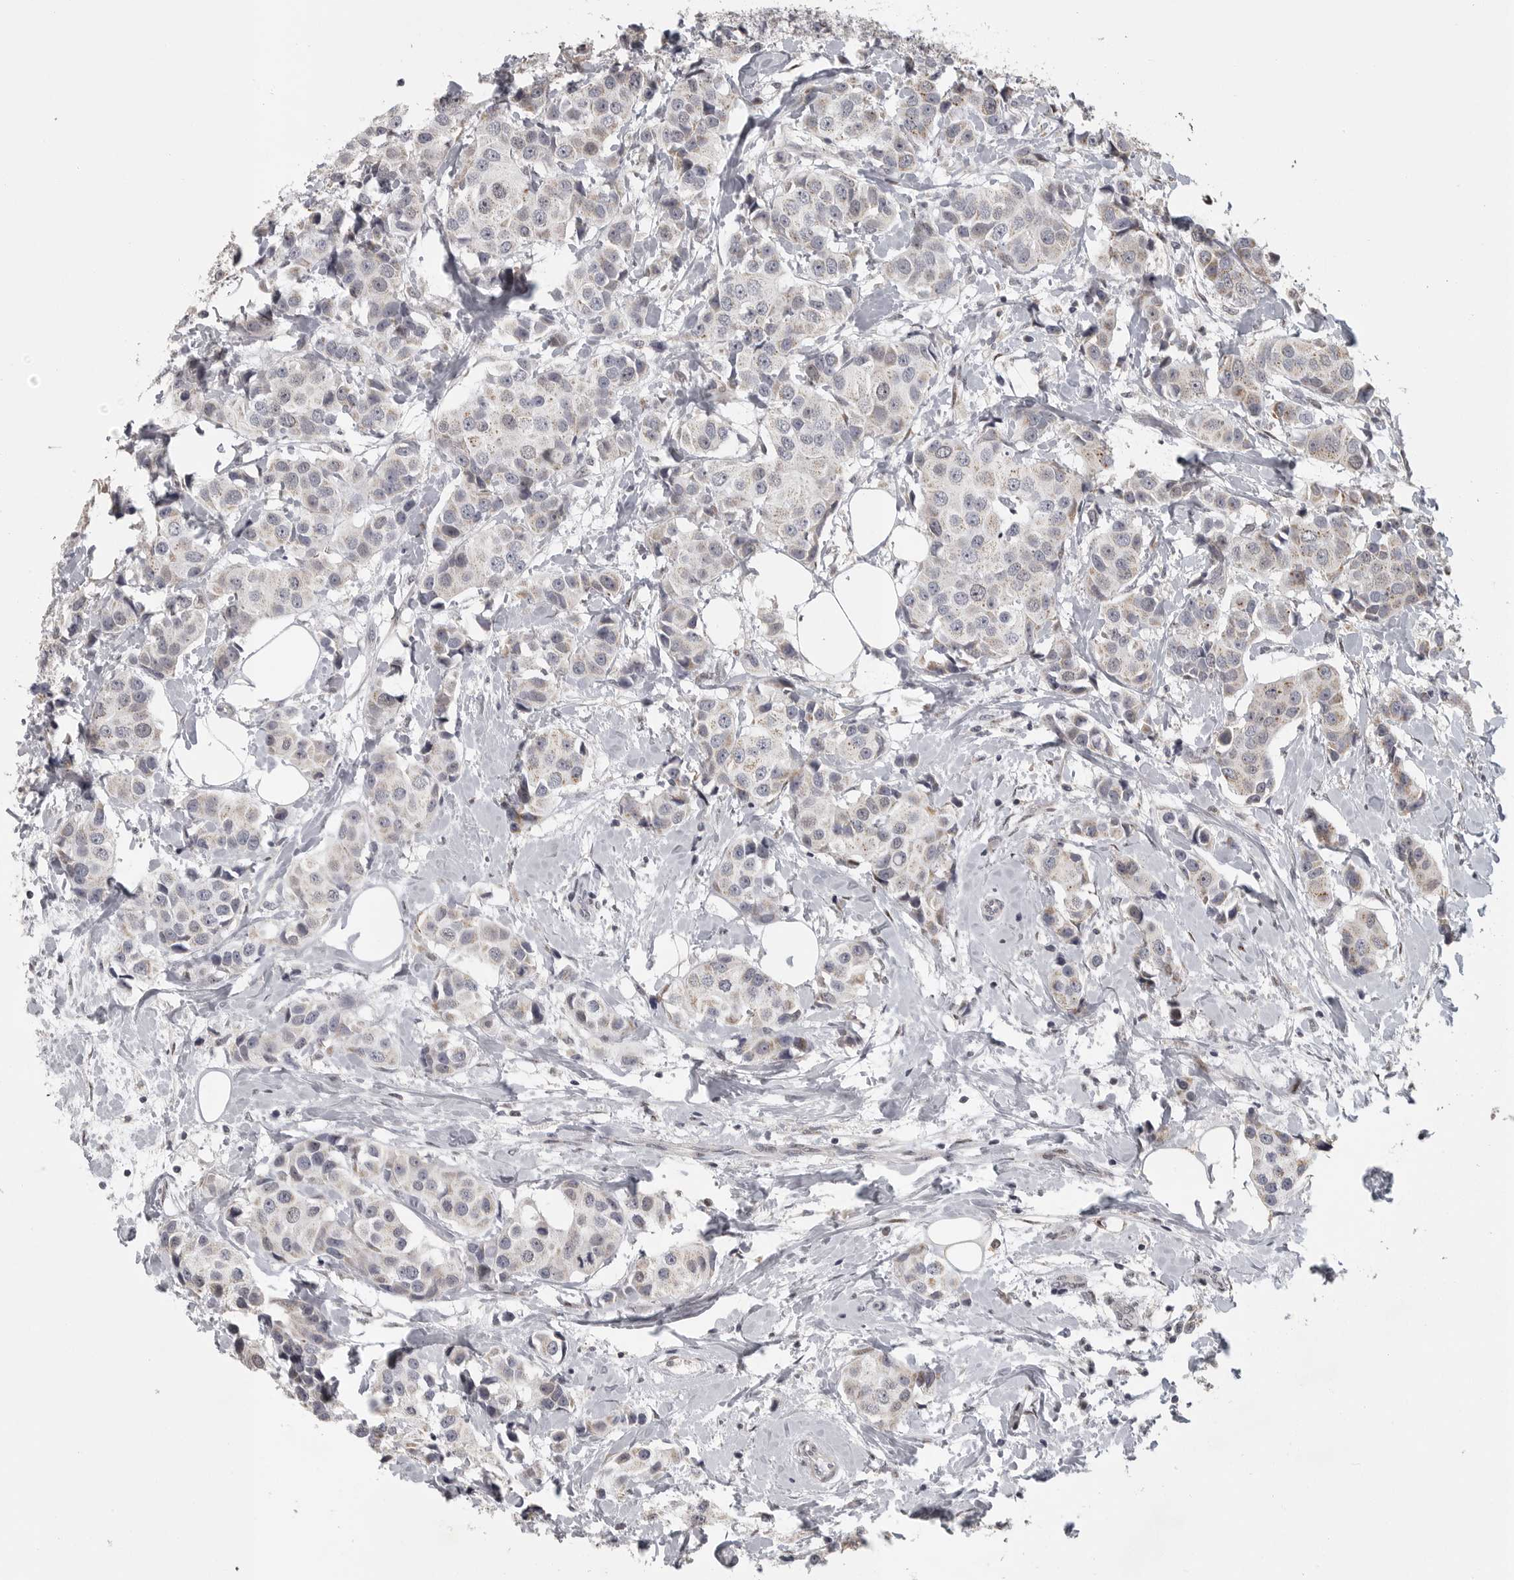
{"staining": {"intensity": "negative", "quantity": "none", "location": "none"}, "tissue": "breast cancer", "cell_type": "Tumor cells", "image_type": "cancer", "snomed": [{"axis": "morphology", "description": "Normal tissue, NOS"}, {"axis": "morphology", "description": "Duct carcinoma"}, {"axis": "topography", "description": "Breast"}], "caption": "An image of human breast cancer (infiltrating ductal carcinoma) is negative for staining in tumor cells.", "gene": "POLE2", "patient": {"sex": "female", "age": 39}}